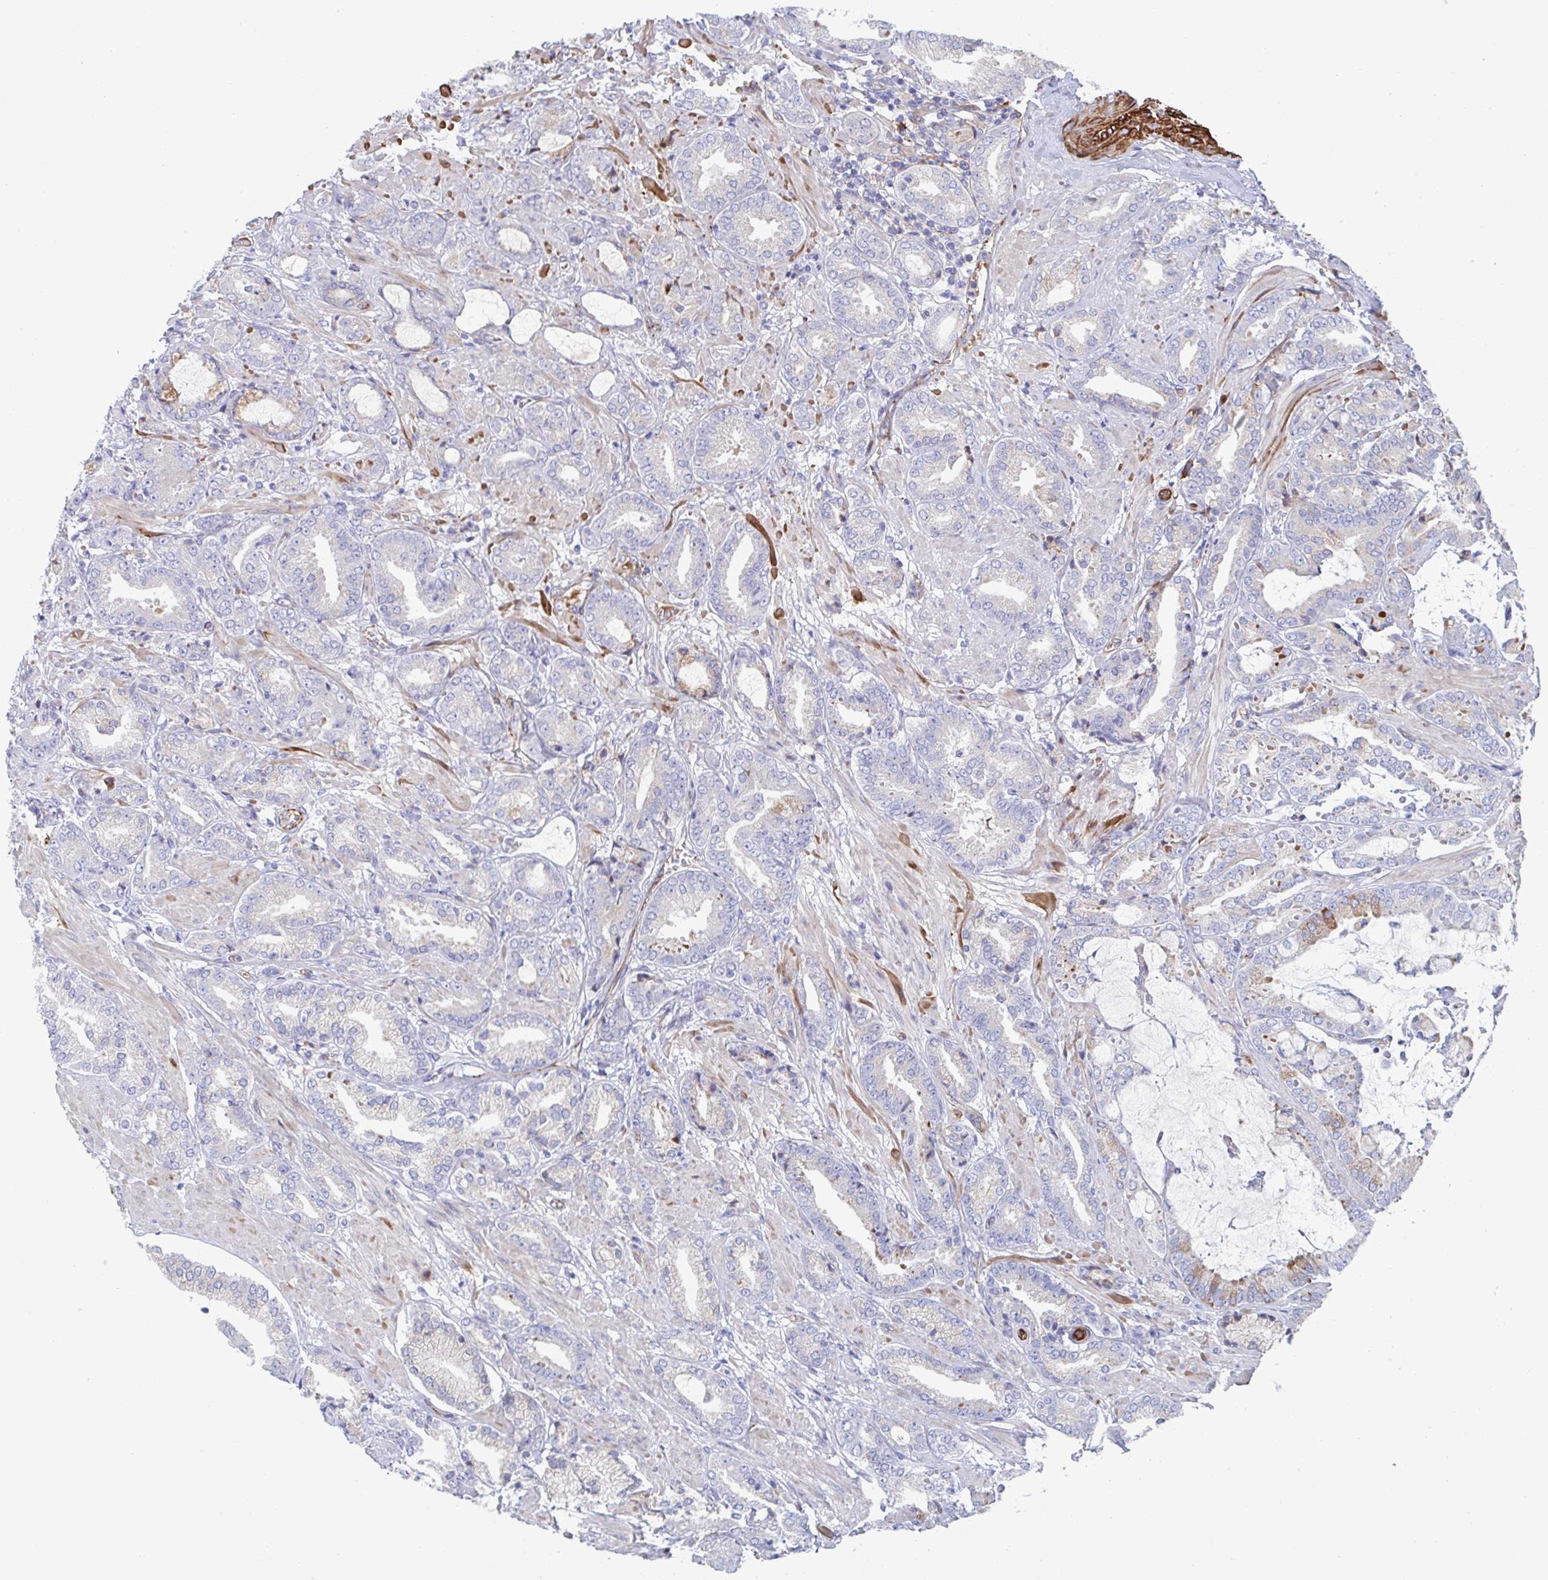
{"staining": {"intensity": "negative", "quantity": "none", "location": "none"}, "tissue": "prostate cancer", "cell_type": "Tumor cells", "image_type": "cancer", "snomed": [{"axis": "morphology", "description": "Adenocarcinoma, High grade"}, {"axis": "topography", "description": "Prostate"}], "caption": "Tumor cells are negative for brown protein staining in prostate cancer (high-grade adenocarcinoma).", "gene": "KLC3", "patient": {"sex": "male", "age": 56}}